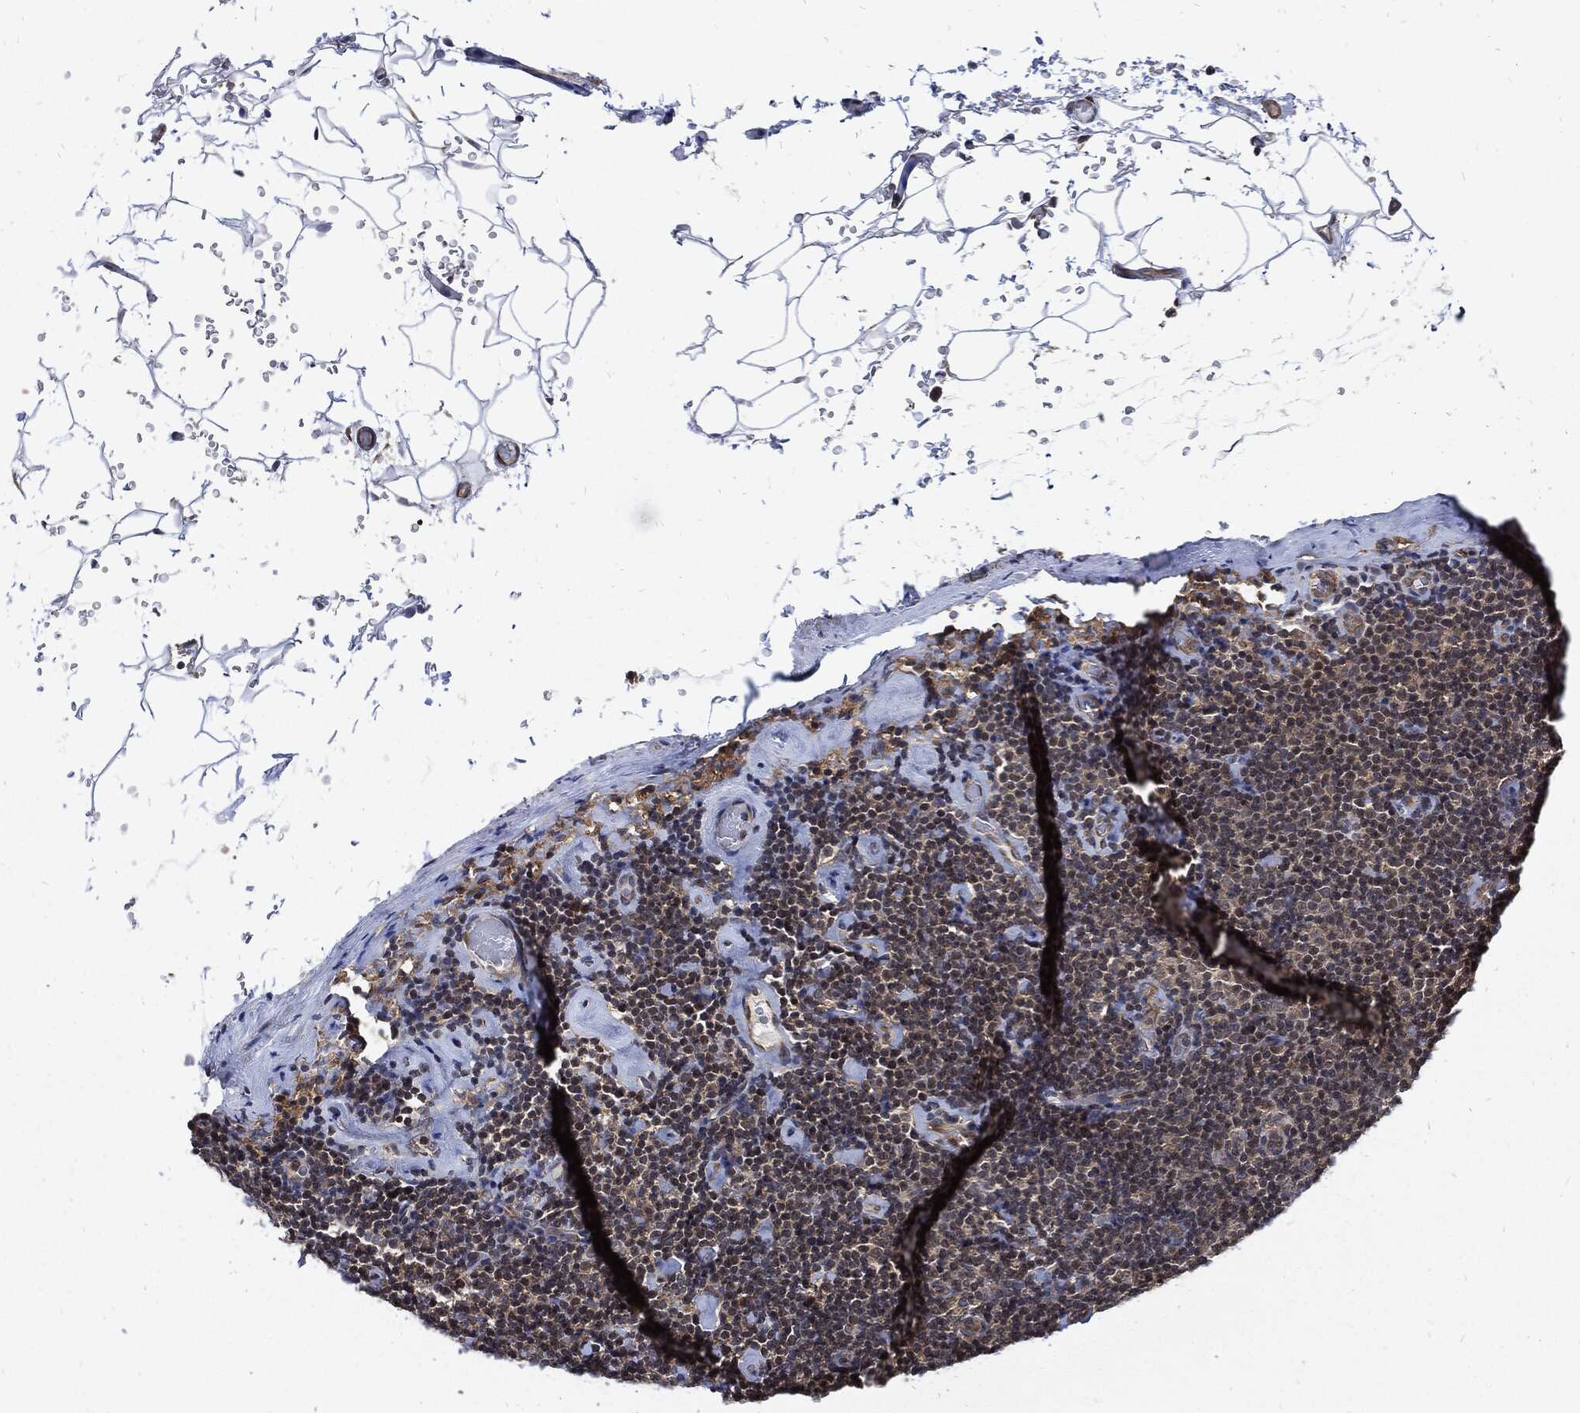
{"staining": {"intensity": "moderate", "quantity": "<25%", "location": "nuclear"}, "tissue": "lymphoma", "cell_type": "Tumor cells", "image_type": "cancer", "snomed": [{"axis": "morphology", "description": "Malignant lymphoma, non-Hodgkin's type, Low grade"}, {"axis": "topography", "description": "Lymph node"}], "caption": "DAB (3,3'-diaminobenzidine) immunohistochemical staining of human lymphoma reveals moderate nuclear protein expression in approximately <25% of tumor cells.", "gene": "DCTN1", "patient": {"sex": "male", "age": 81}}